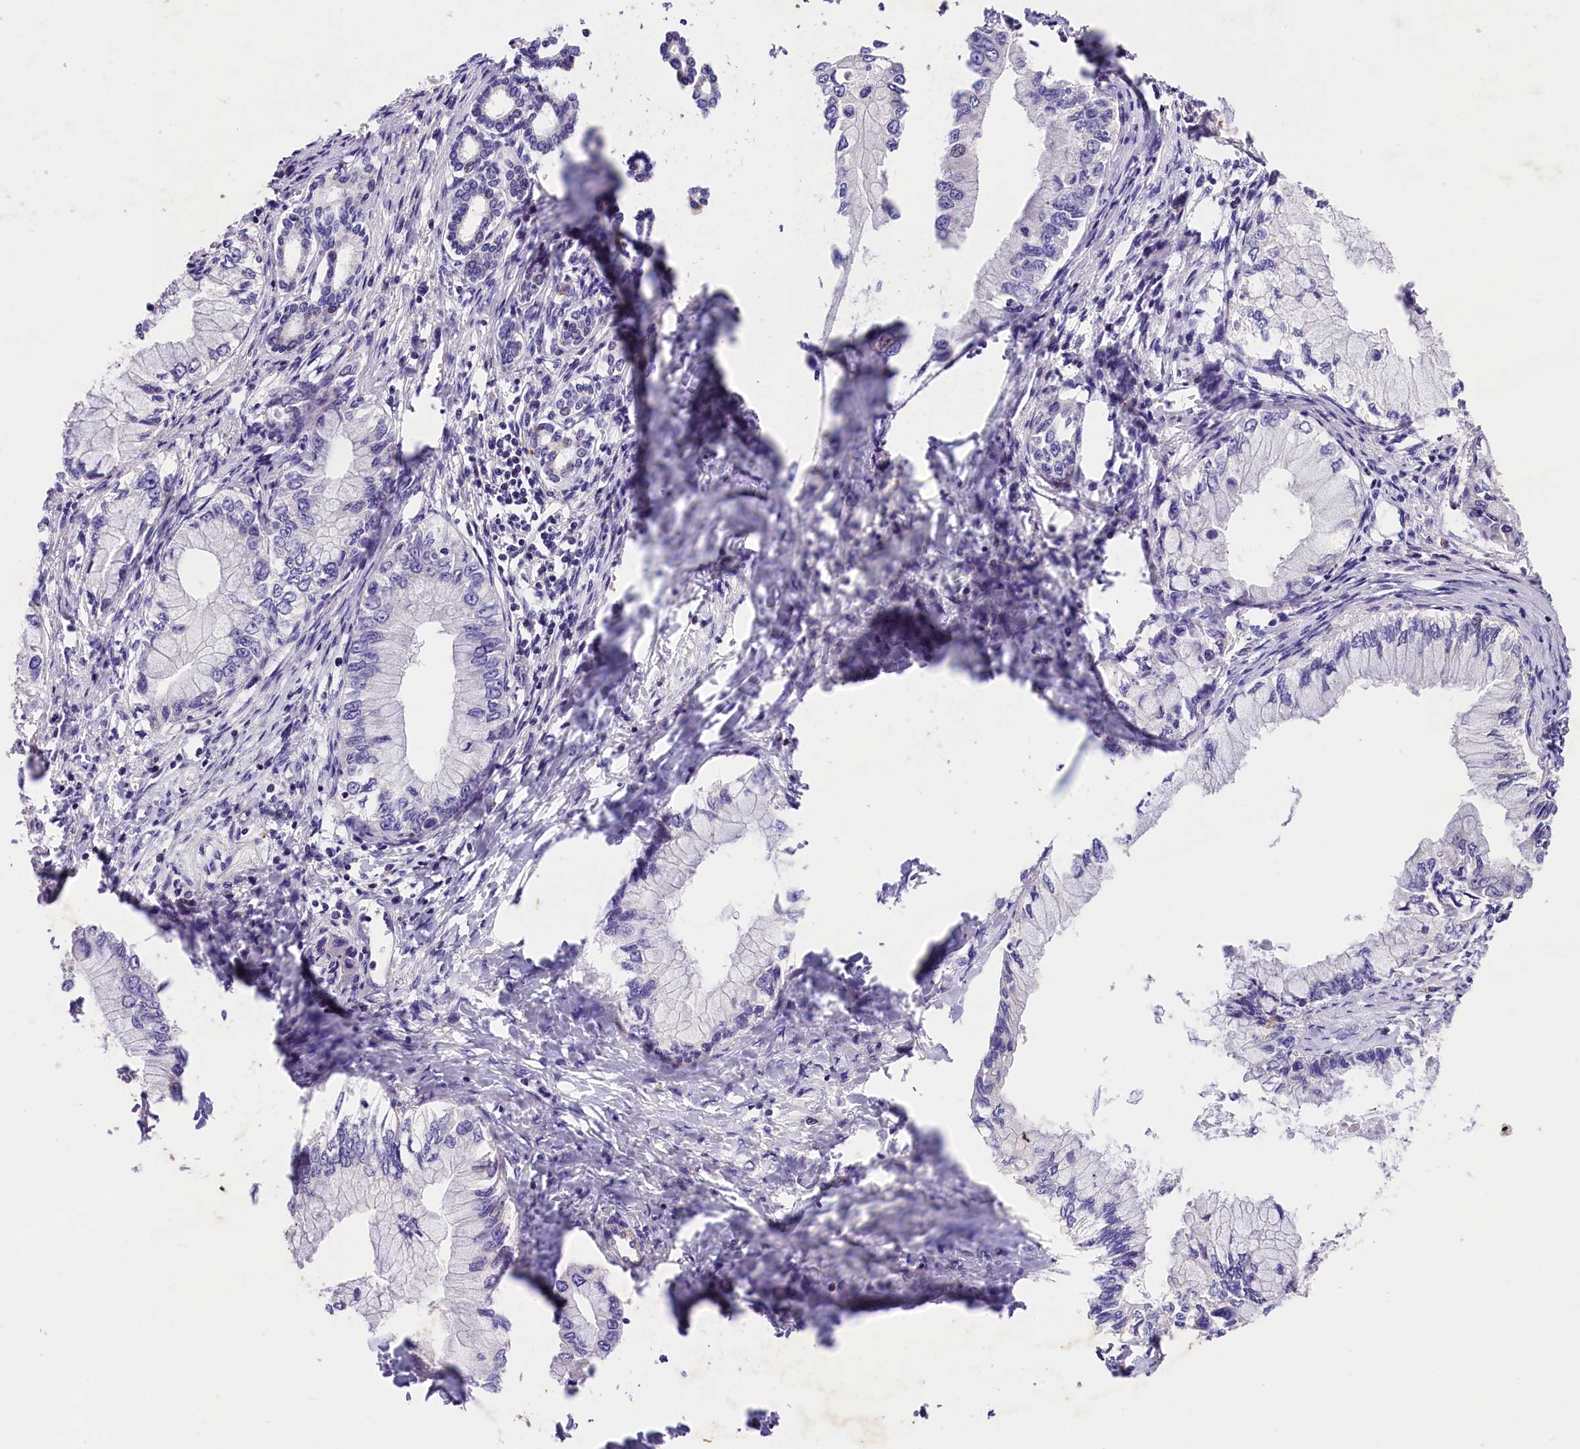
{"staining": {"intensity": "negative", "quantity": "none", "location": "none"}, "tissue": "pancreatic cancer", "cell_type": "Tumor cells", "image_type": "cancer", "snomed": [{"axis": "morphology", "description": "Adenocarcinoma, NOS"}, {"axis": "topography", "description": "Pancreas"}], "caption": "High magnification brightfield microscopy of adenocarcinoma (pancreatic) stained with DAB (brown) and counterstained with hematoxylin (blue): tumor cells show no significant staining.", "gene": "CACNA1H", "patient": {"sex": "male", "age": 48}}